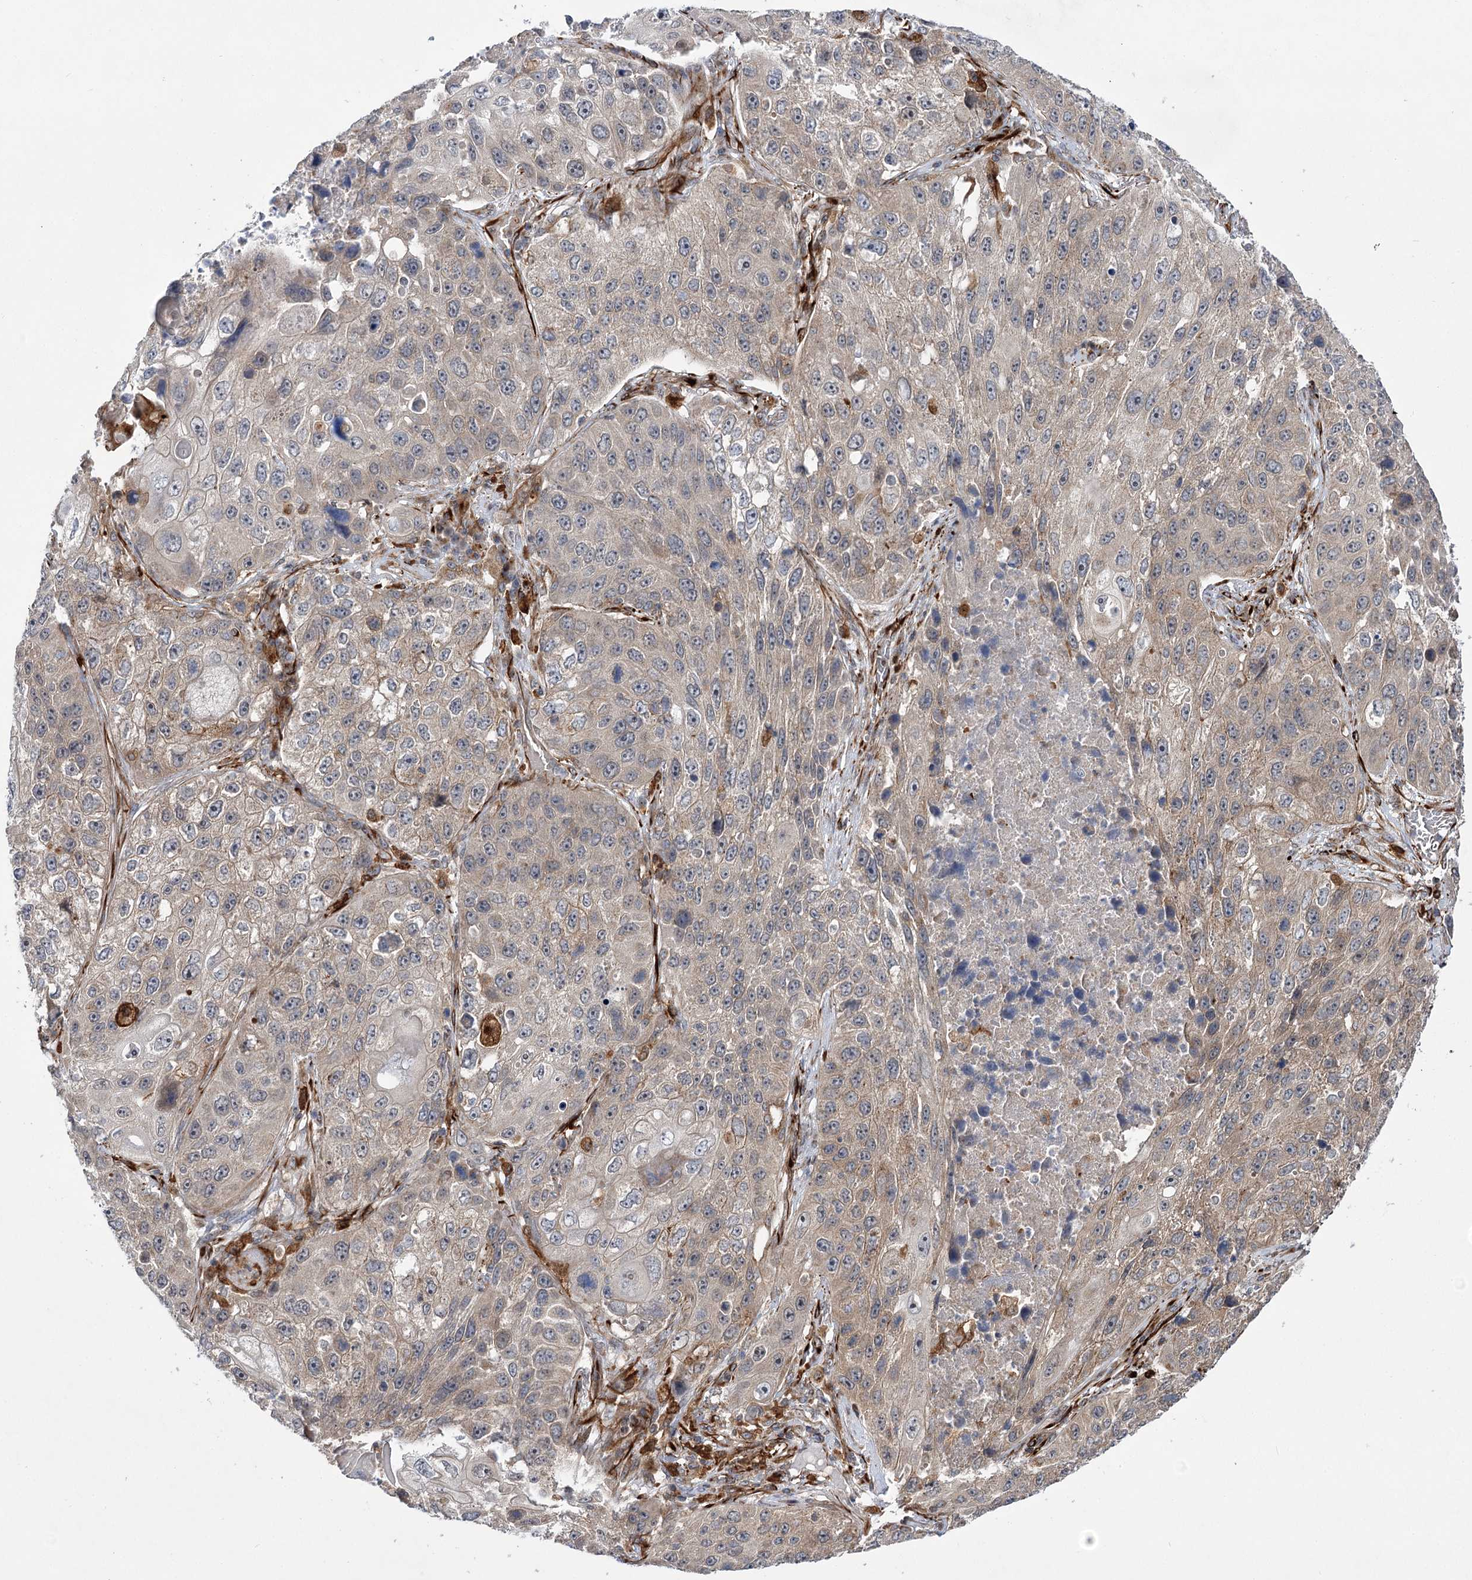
{"staining": {"intensity": "weak", "quantity": "<25%", "location": "cytoplasmic/membranous"}, "tissue": "lung cancer", "cell_type": "Tumor cells", "image_type": "cancer", "snomed": [{"axis": "morphology", "description": "Squamous cell carcinoma, NOS"}, {"axis": "topography", "description": "Lung"}], "caption": "A micrograph of lung cancer (squamous cell carcinoma) stained for a protein shows no brown staining in tumor cells. (DAB IHC with hematoxylin counter stain).", "gene": "DPEP2", "patient": {"sex": "male", "age": 61}}